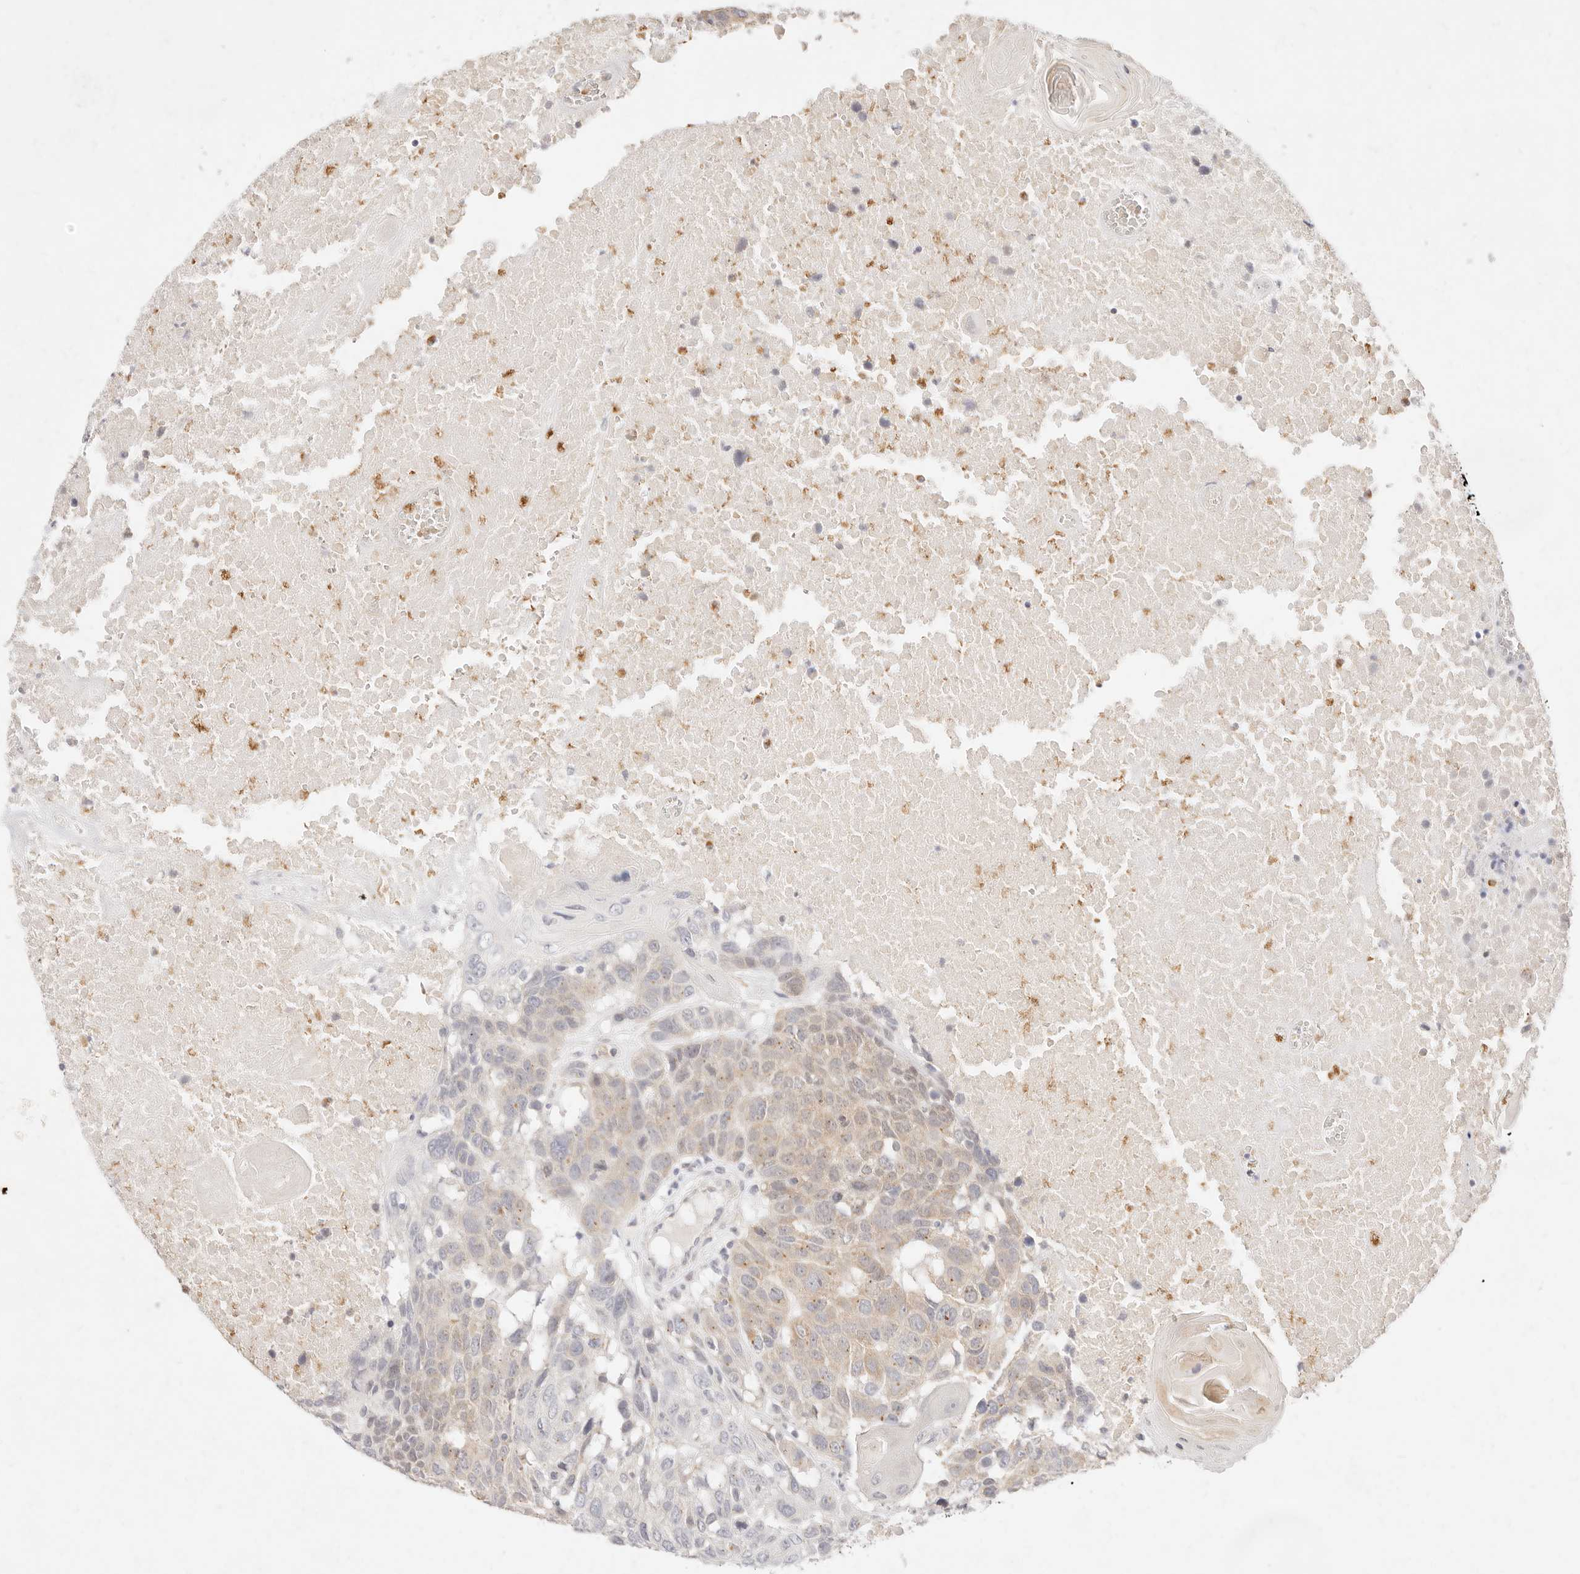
{"staining": {"intensity": "weak", "quantity": "25%-75%", "location": "cytoplasmic/membranous"}, "tissue": "head and neck cancer", "cell_type": "Tumor cells", "image_type": "cancer", "snomed": [{"axis": "morphology", "description": "Squamous cell carcinoma, NOS"}, {"axis": "topography", "description": "Head-Neck"}], "caption": "Squamous cell carcinoma (head and neck) stained with a brown dye displays weak cytoplasmic/membranous positive staining in approximately 25%-75% of tumor cells.", "gene": "ASCL3", "patient": {"sex": "male", "age": 66}}